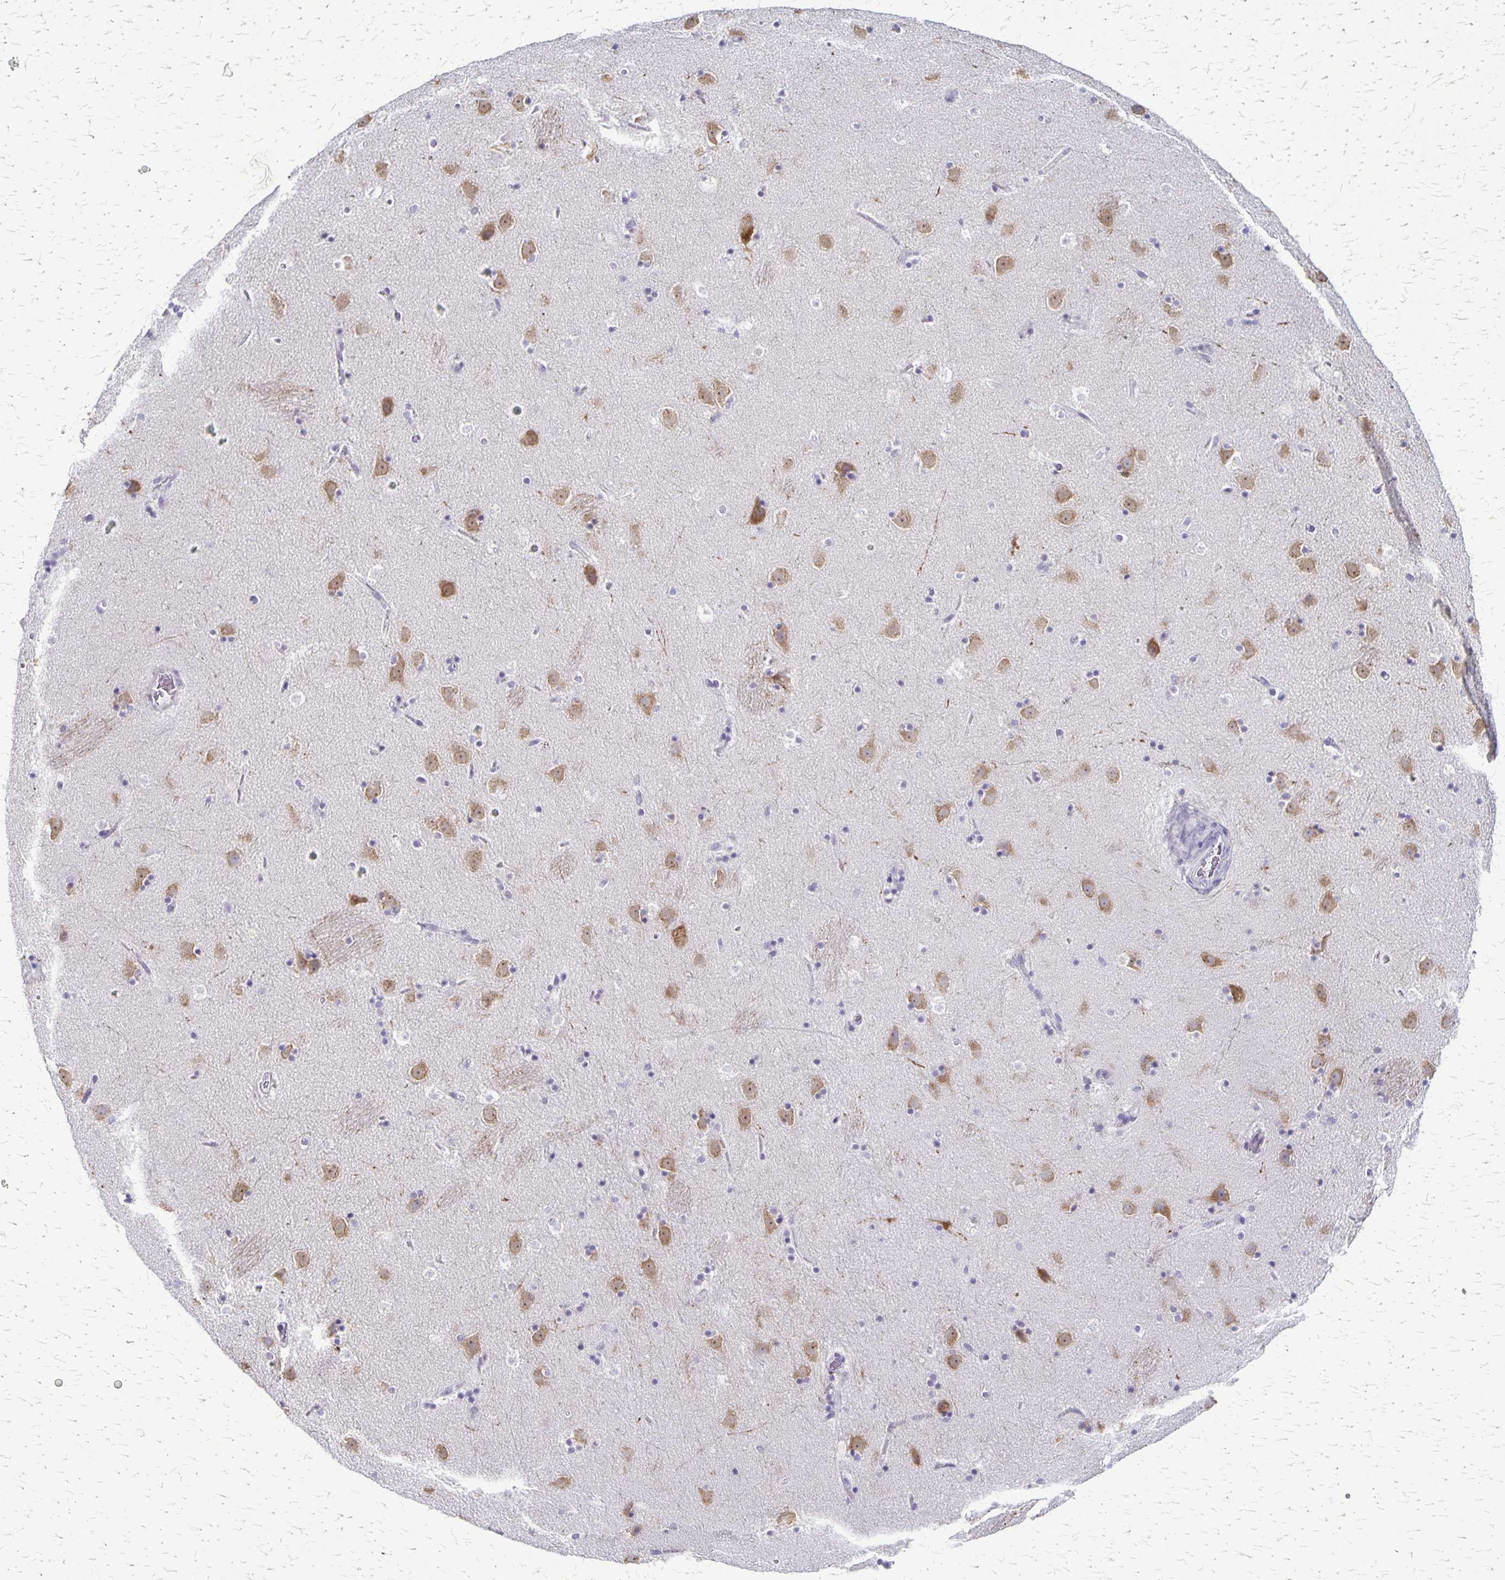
{"staining": {"intensity": "negative", "quantity": "none", "location": "none"}, "tissue": "caudate", "cell_type": "Glial cells", "image_type": "normal", "snomed": [{"axis": "morphology", "description": "Normal tissue, NOS"}, {"axis": "topography", "description": "Lateral ventricle wall"}], "caption": "The photomicrograph reveals no significant positivity in glial cells of caudate.", "gene": "PLXNB3", "patient": {"sex": "male", "age": 37}}